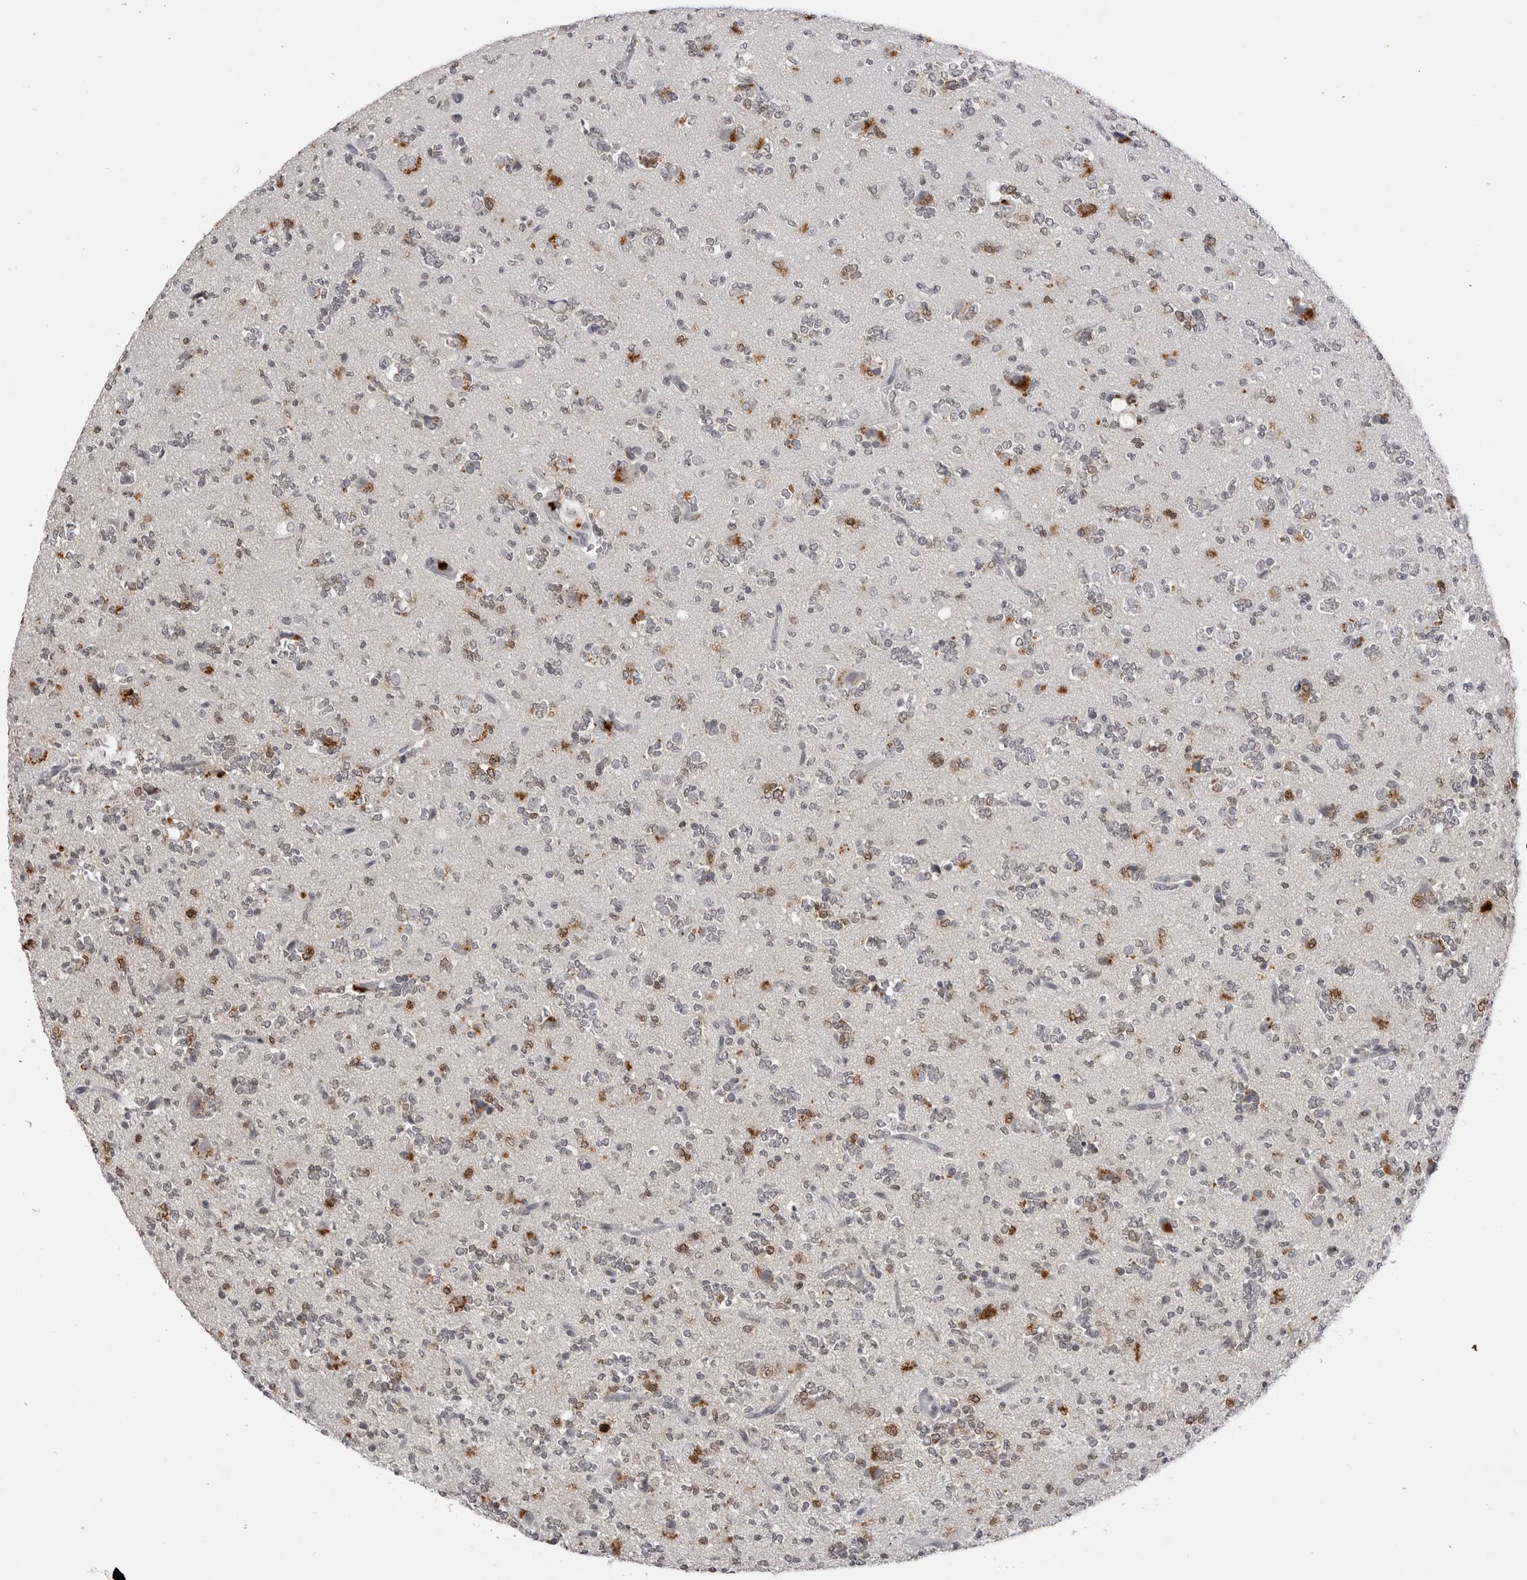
{"staining": {"intensity": "strong", "quantity": "25%-75%", "location": "cytoplasmic/membranous"}, "tissue": "glioma", "cell_type": "Tumor cells", "image_type": "cancer", "snomed": [{"axis": "morphology", "description": "Glioma, malignant, High grade"}, {"axis": "topography", "description": "Brain"}], "caption": "The immunohistochemical stain highlights strong cytoplasmic/membranous expression in tumor cells of glioma tissue. The protein is shown in brown color, while the nuclei are stained blue.", "gene": "RRM1", "patient": {"sex": "female", "age": 62}}